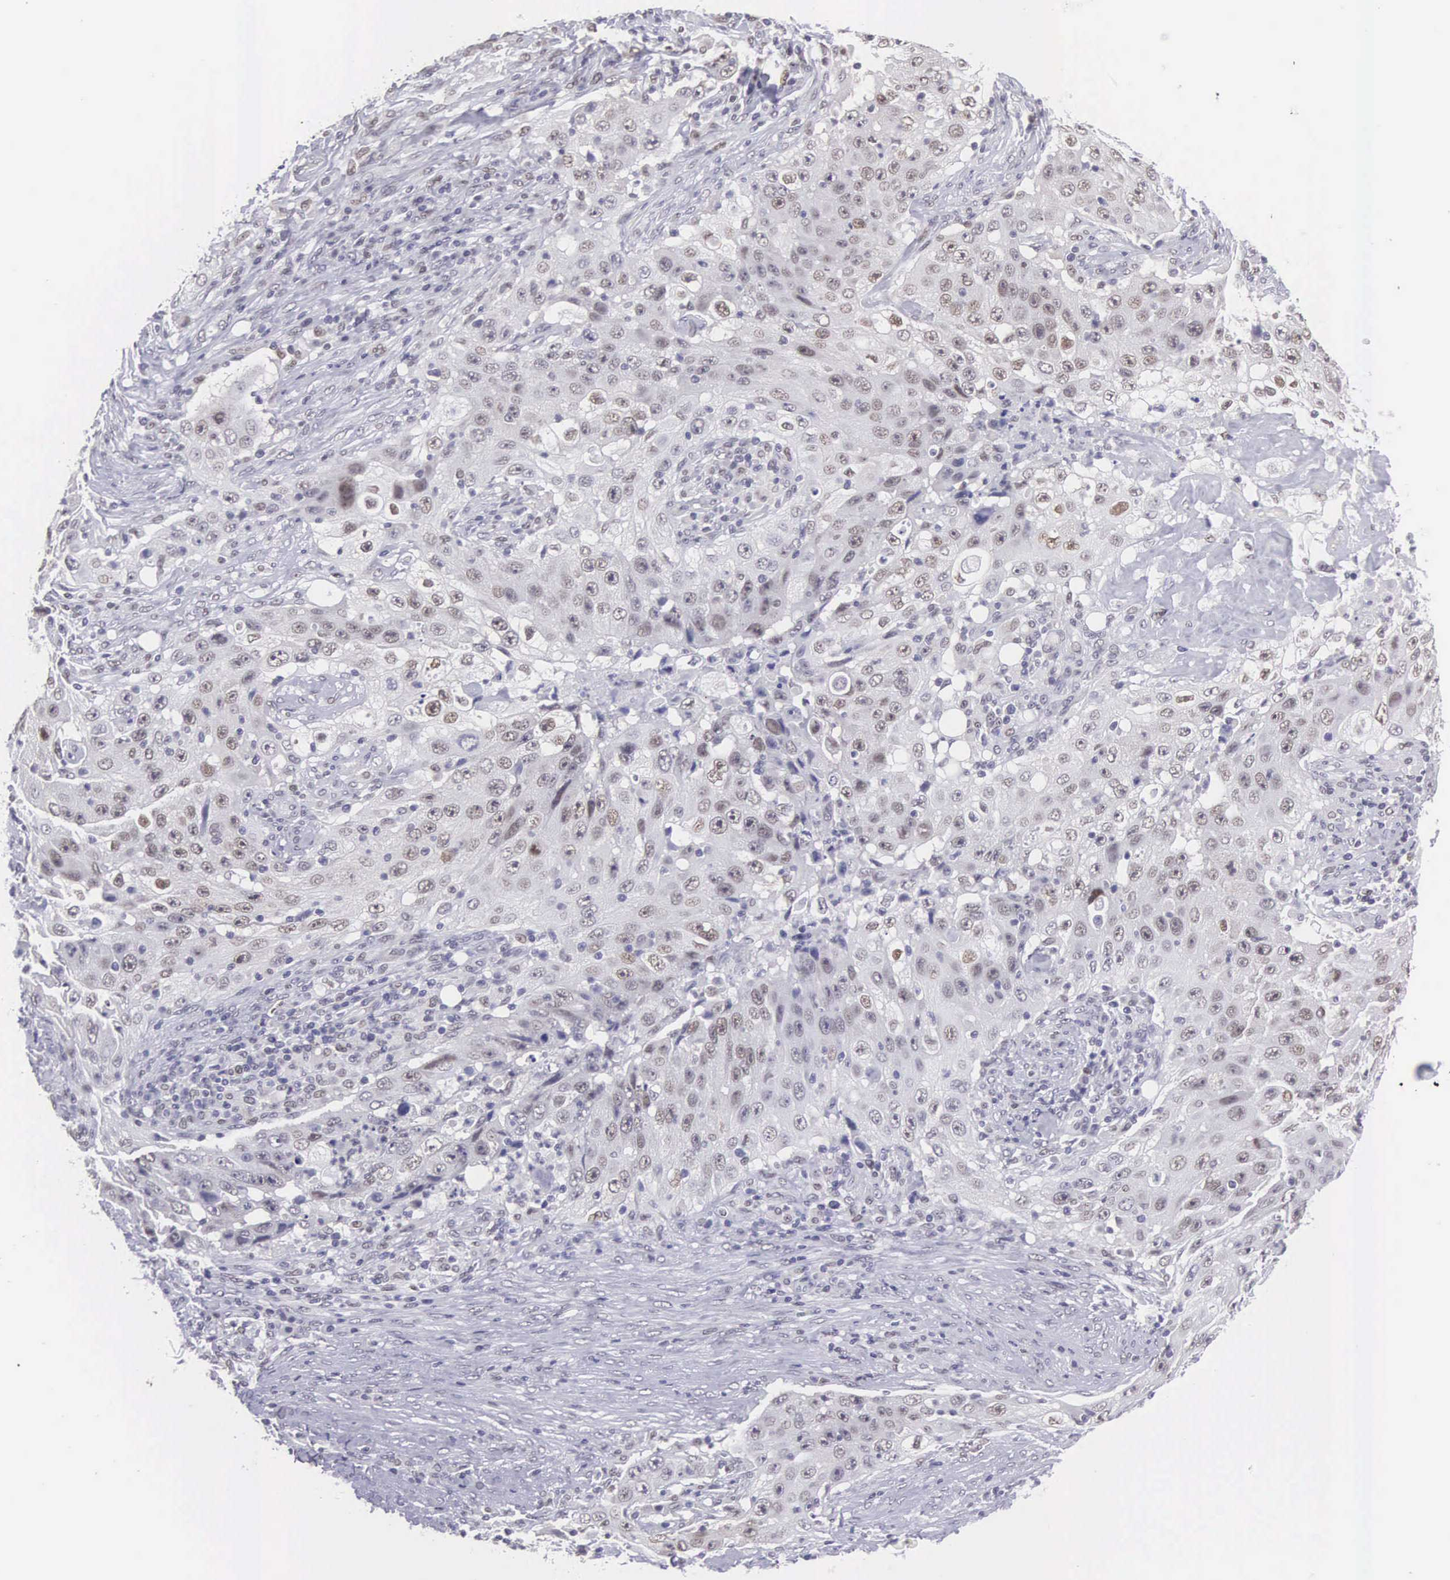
{"staining": {"intensity": "weak", "quantity": "25%-75%", "location": "nuclear"}, "tissue": "lung cancer", "cell_type": "Tumor cells", "image_type": "cancer", "snomed": [{"axis": "morphology", "description": "Squamous cell carcinoma, NOS"}, {"axis": "topography", "description": "Lung"}], "caption": "This photomicrograph demonstrates lung cancer (squamous cell carcinoma) stained with IHC to label a protein in brown. The nuclear of tumor cells show weak positivity for the protein. Nuclei are counter-stained blue.", "gene": "ETV6", "patient": {"sex": "male", "age": 64}}